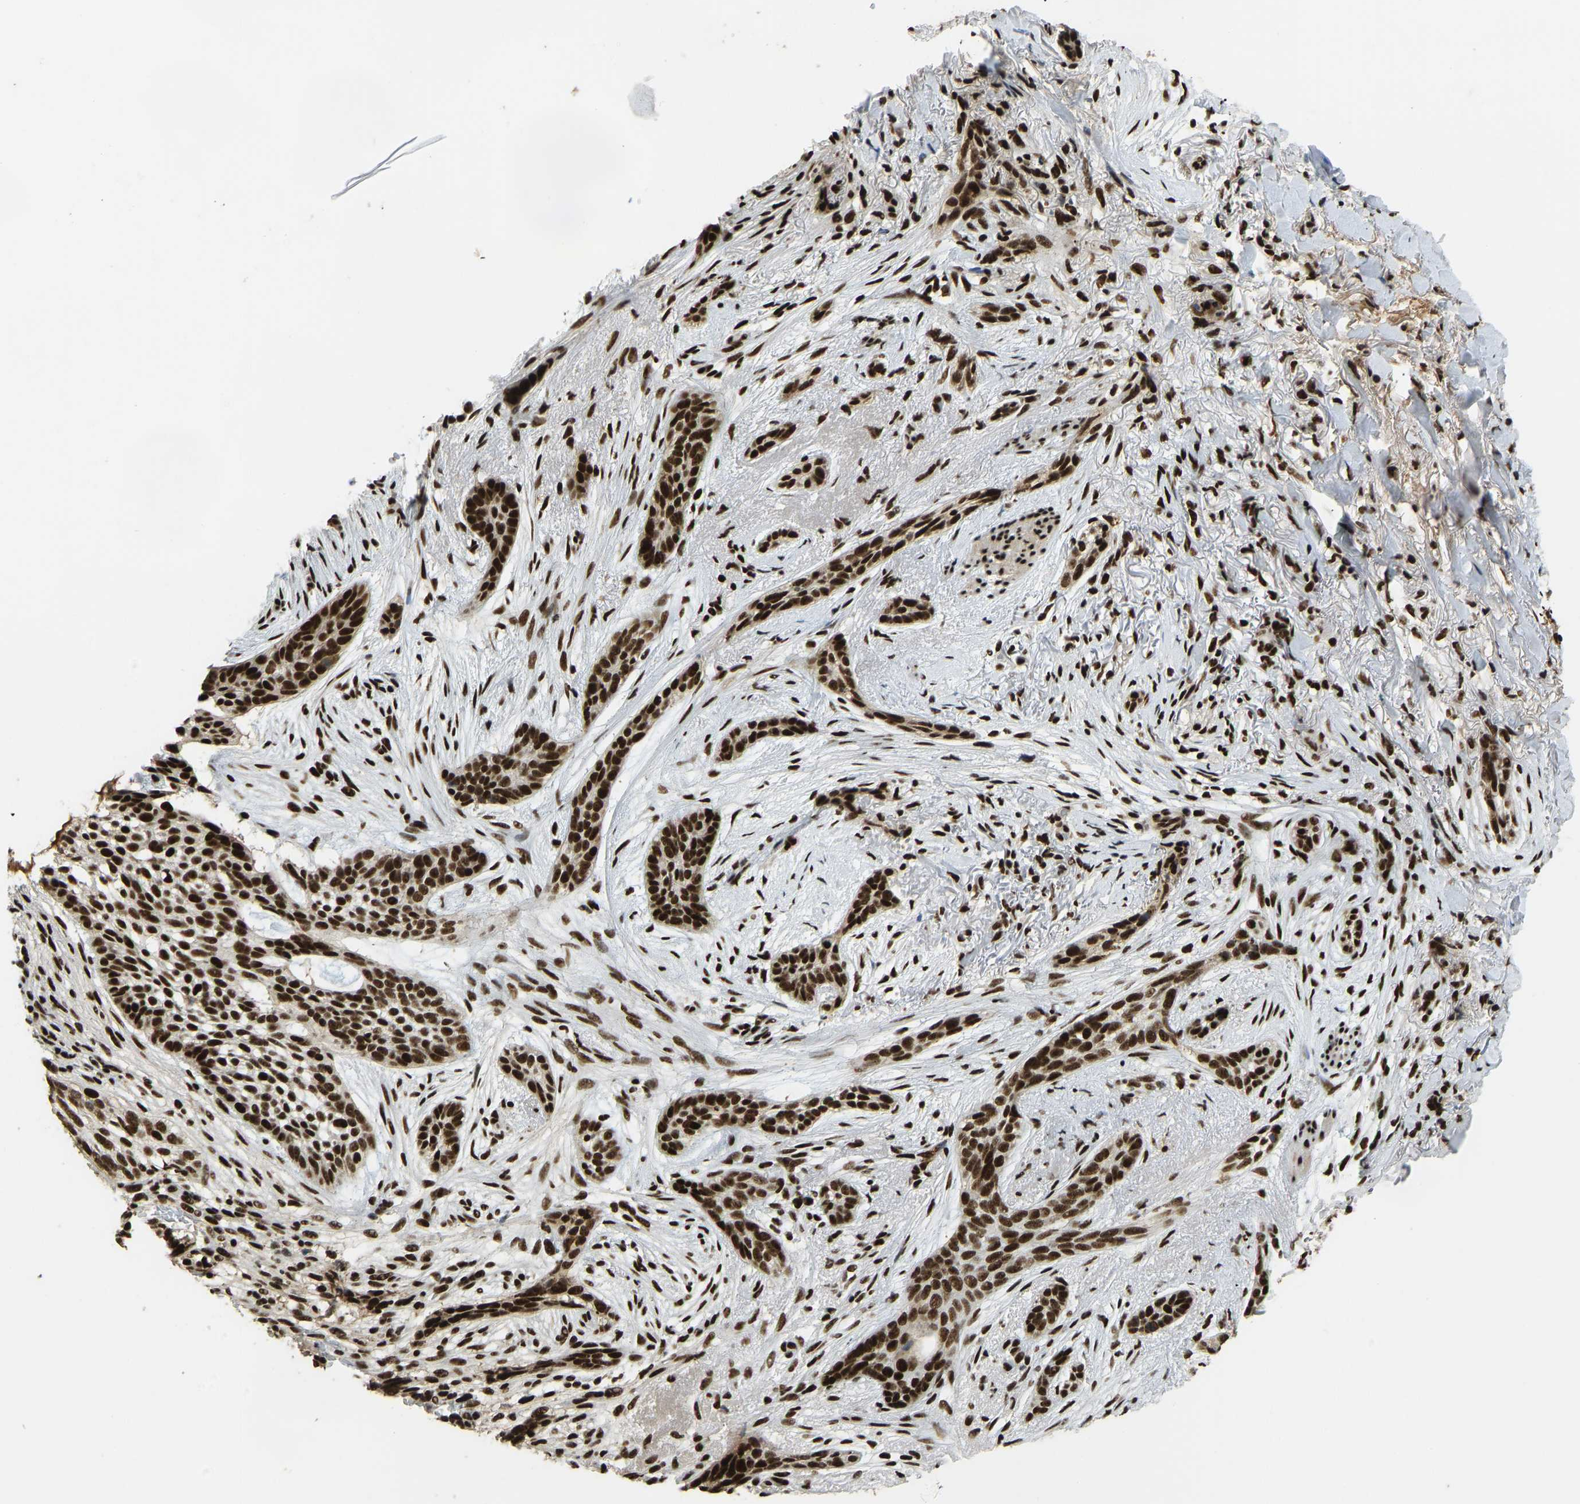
{"staining": {"intensity": "strong", "quantity": ">75%", "location": "nuclear"}, "tissue": "skin cancer", "cell_type": "Tumor cells", "image_type": "cancer", "snomed": [{"axis": "morphology", "description": "Basal cell carcinoma"}, {"axis": "topography", "description": "Skin"}], "caption": "The histopathology image exhibits a brown stain indicating the presence of a protein in the nuclear of tumor cells in skin cancer (basal cell carcinoma).", "gene": "FOXK1", "patient": {"sex": "female", "age": 88}}